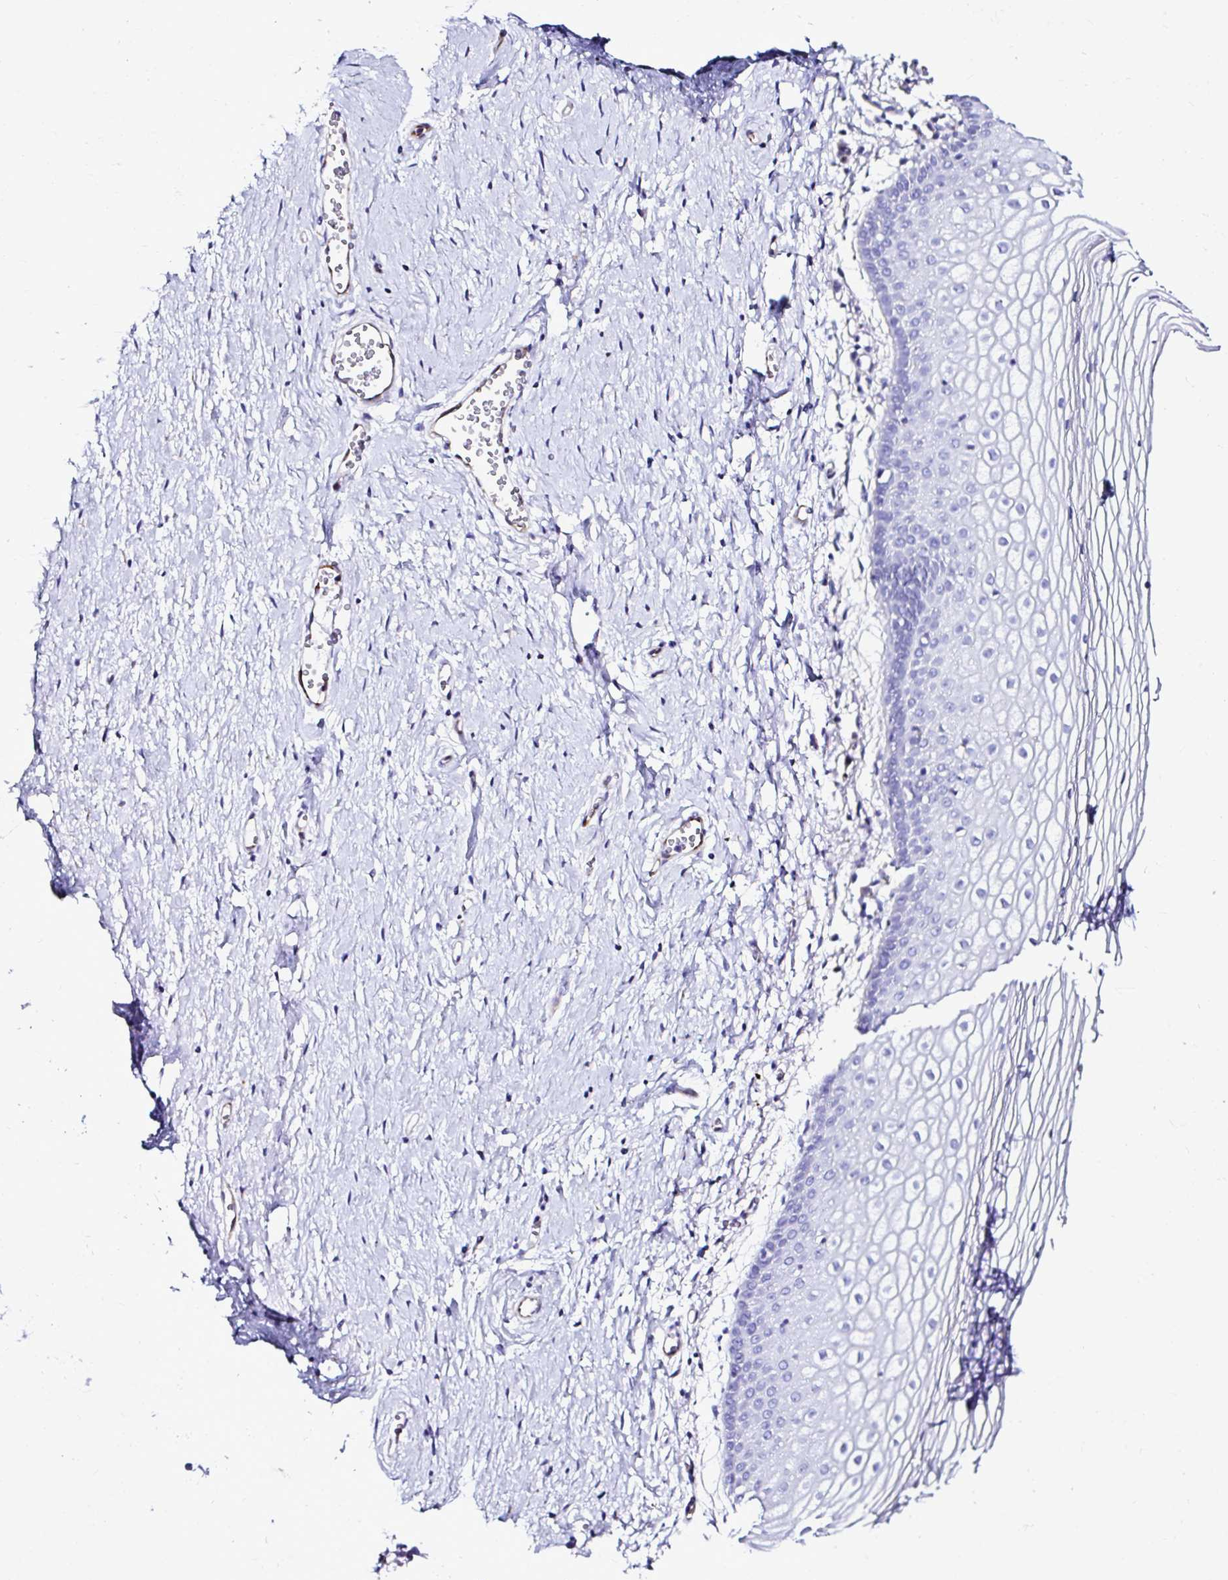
{"staining": {"intensity": "negative", "quantity": "none", "location": "none"}, "tissue": "vagina", "cell_type": "Squamous epithelial cells", "image_type": "normal", "snomed": [{"axis": "morphology", "description": "Normal tissue, NOS"}, {"axis": "topography", "description": "Vagina"}], "caption": "A micrograph of human vagina is negative for staining in squamous epithelial cells.", "gene": "DEPDC5", "patient": {"sex": "female", "age": 56}}